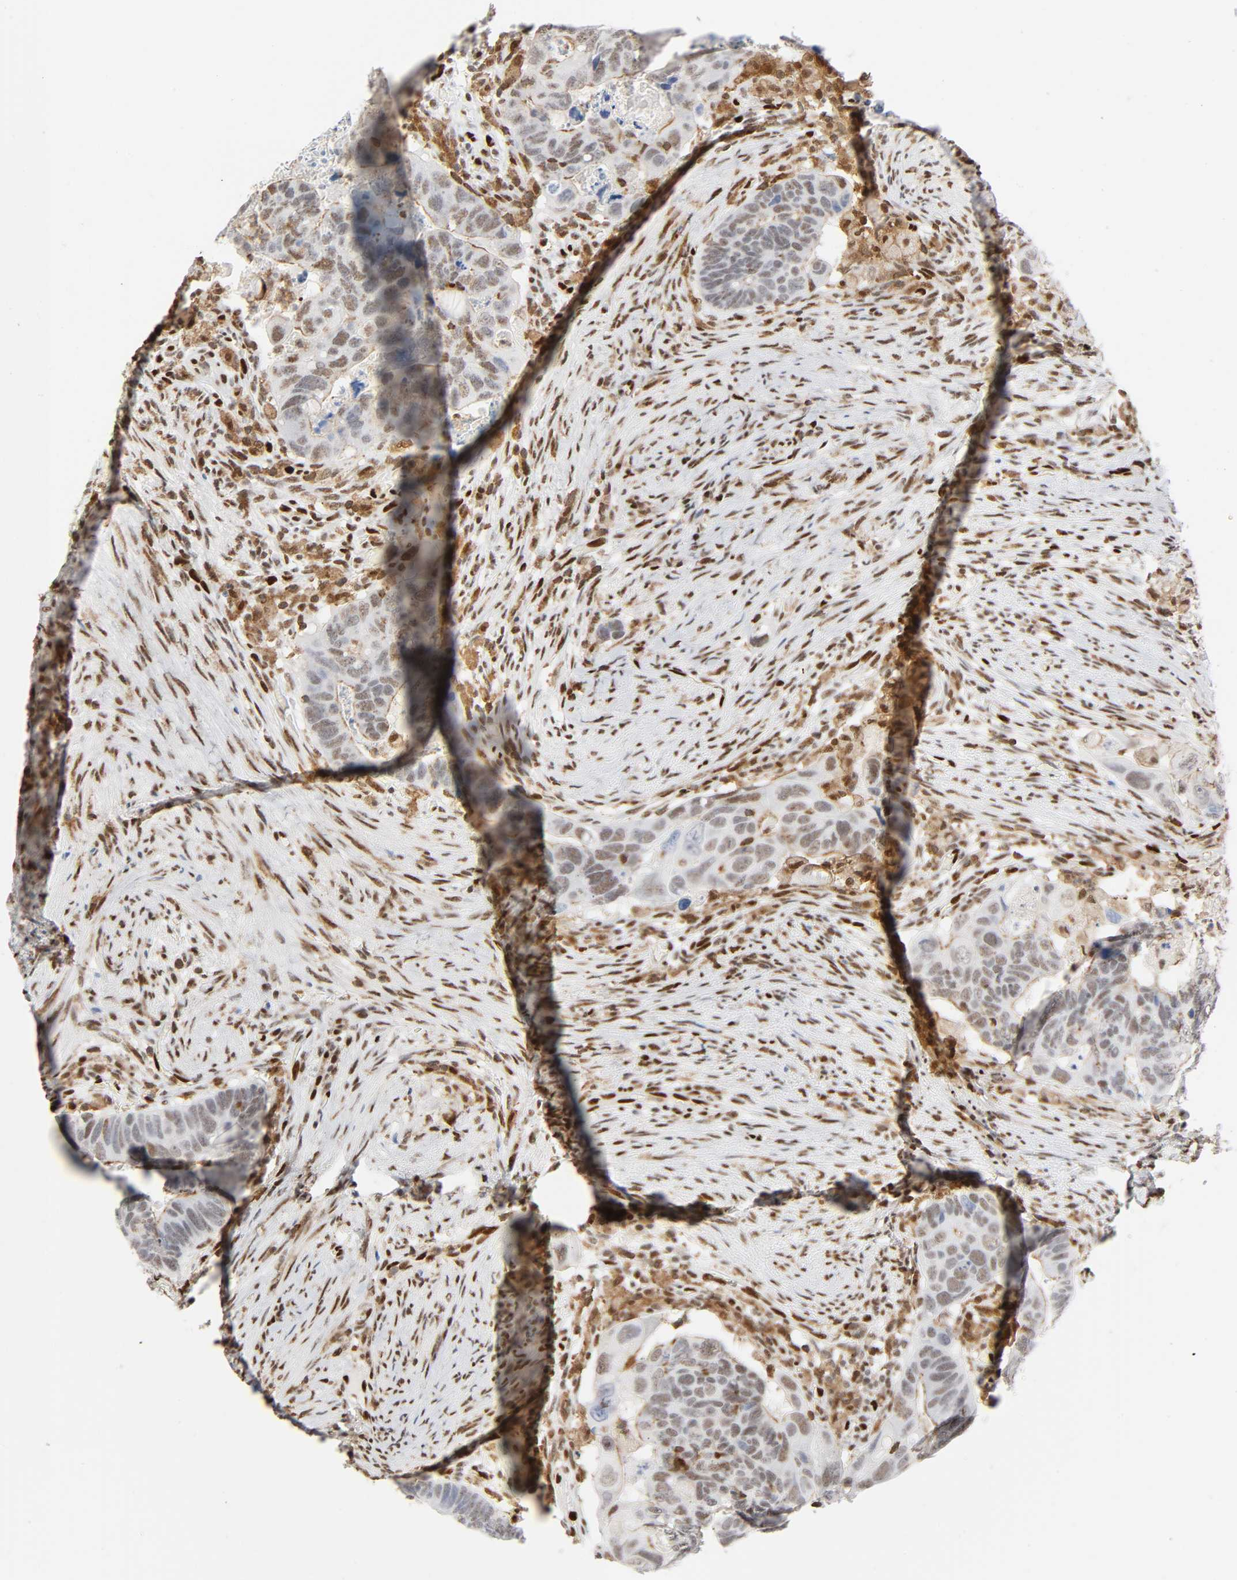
{"staining": {"intensity": "weak", "quantity": ">75%", "location": "nuclear"}, "tissue": "colorectal cancer", "cell_type": "Tumor cells", "image_type": "cancer", "snomed": [{"axis": "morphology", "description": "Adenocarcinoma, NOS"}, {"axis": "topography", "description": "Rectum"}], "caption": "Weak nuclear positivity for a protein is appreciated in approximately >75% of tumor cells of colorectal adenocarcinoma using IHC.", "gene": "WAS", "patient": {"sex": "male", "age": 53}}